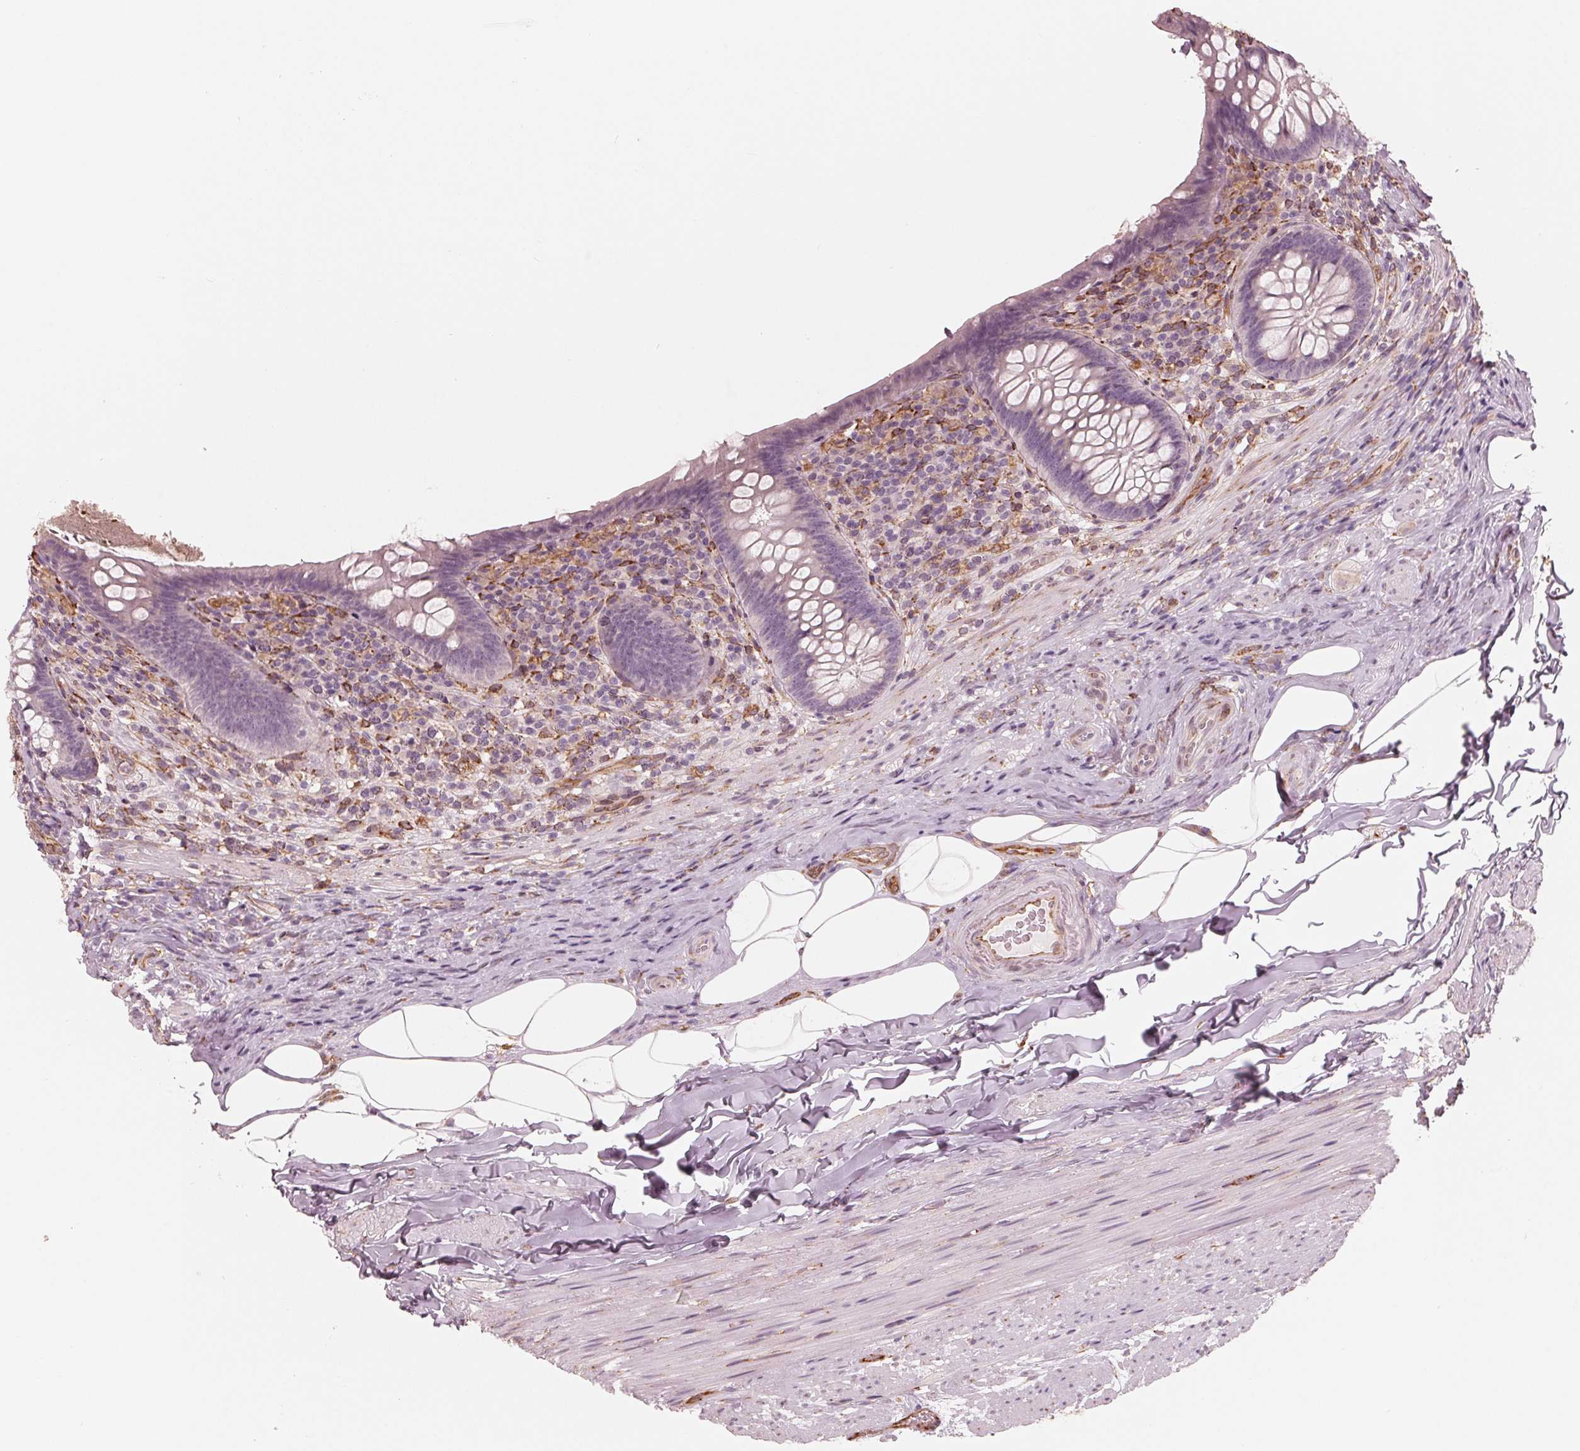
{"staining": {"intensity": "negative", "quantity": "none", "location": "none"}, "tissue": "appendix", "cell_type": "Glandular cells", "image_type": "normal", "snomed": [{"axis": "morphology", "description": "Normal tissue, NOS"}, {"axis": "topography", "description": "Appendix"}], "caption": "Immunohistochemical staining of normal human appendix displays no significant expression in glandular cells.", "gene": "IKBIP", "patient": {"sex": "male", "age": 47}}